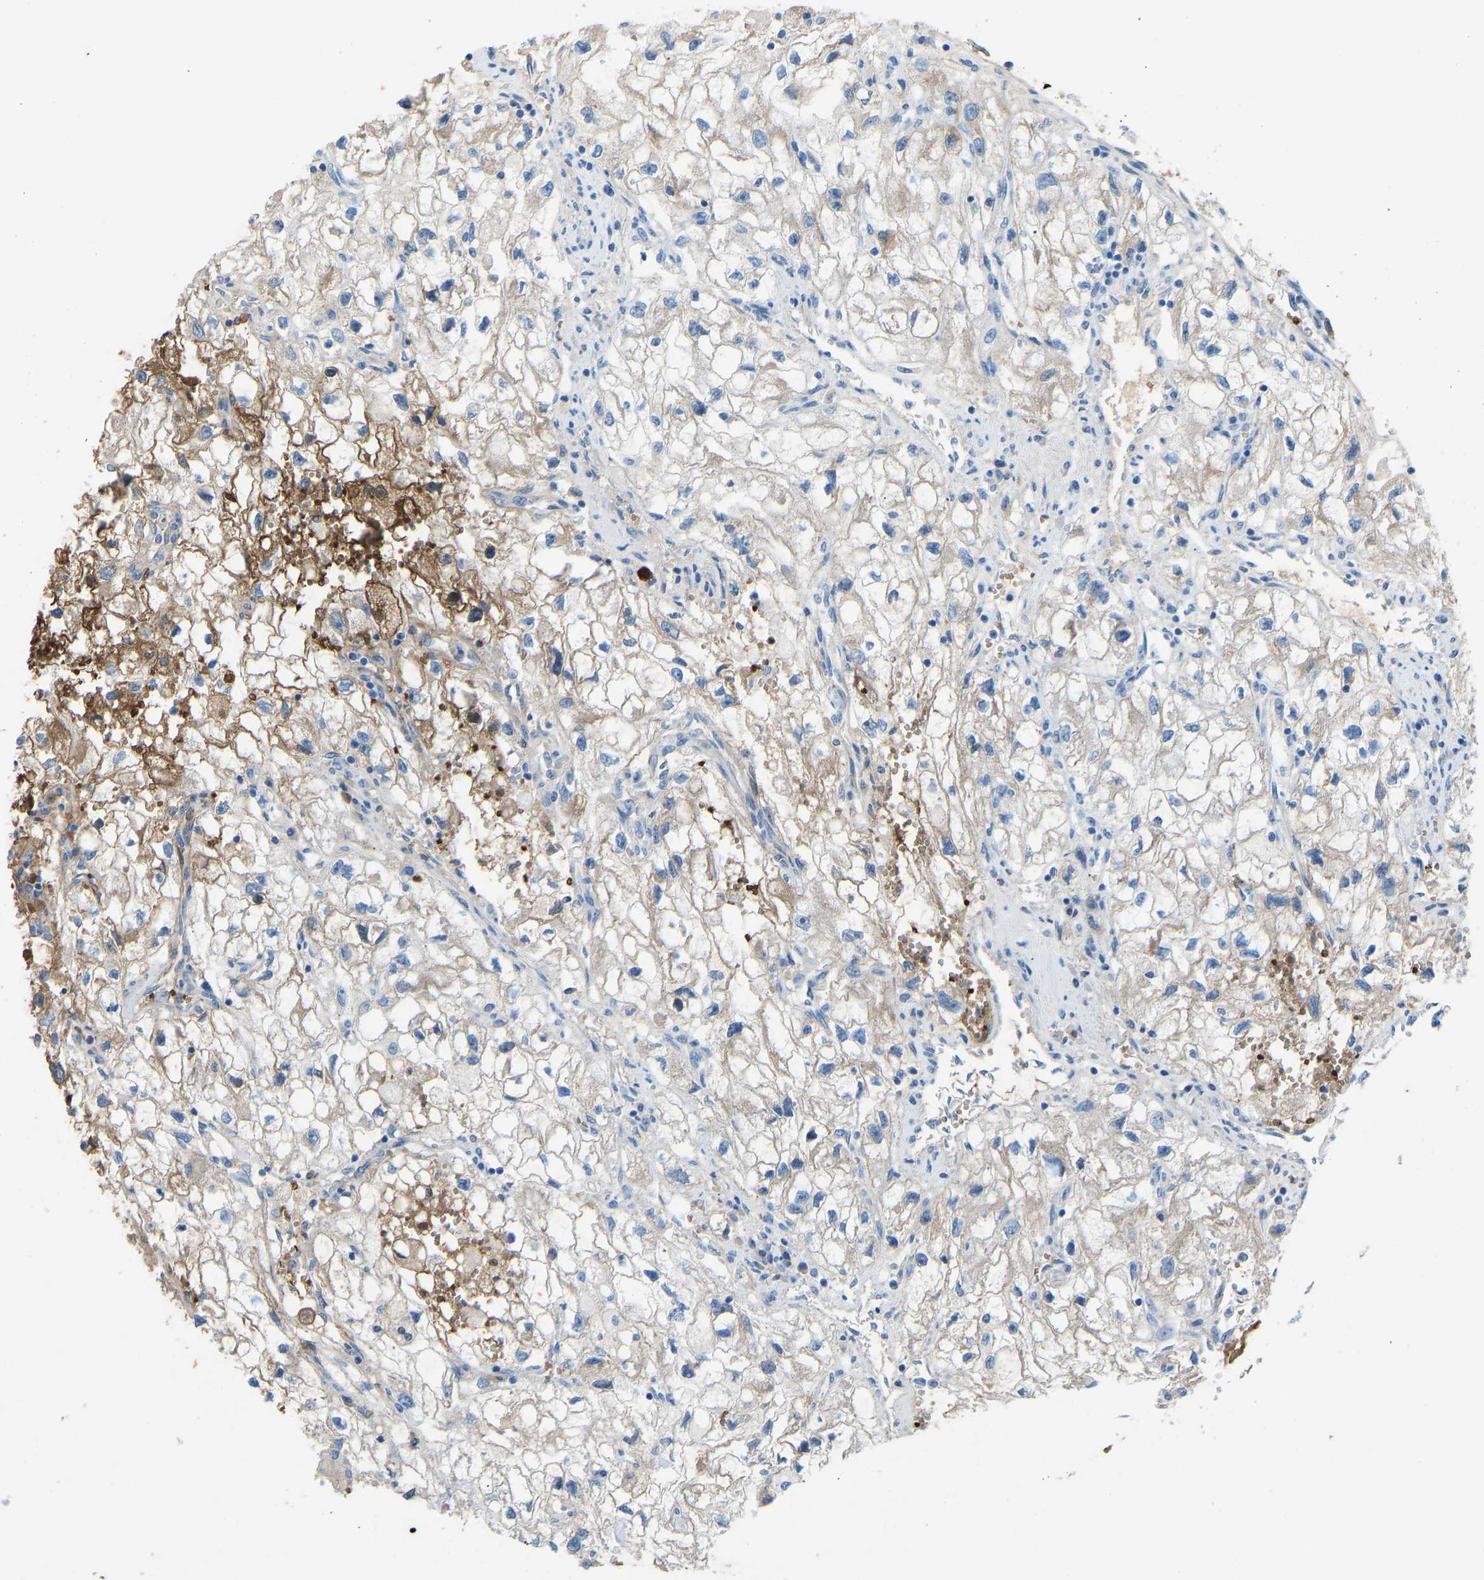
{"staining": {"intensity": "weak", "quantity": "25%-75%", "location": "cytoplasmic/membranous"}, "tissue": "renal cancer", "cell_type": "Tumor cells", "image_type": "cancer", "snomed": [{"axis": "morphology", "description": "Adenocarcinoma, NOS"}, {"axis": "topography", "description": "Kidney"}], "caption": "The immunohistochemical stain labels weak cytoplasmic/membranous positivity in tumor cells of adenocarcinoma (renal) tissue. The staining was performed using DAB (3,3'-diaminobenzidine), with brown indicating positive protein expression. Nuclei are stained blue with hematoxylin.", "gene": "PIGS", "patient": {"sex": "female", "age": 70}}